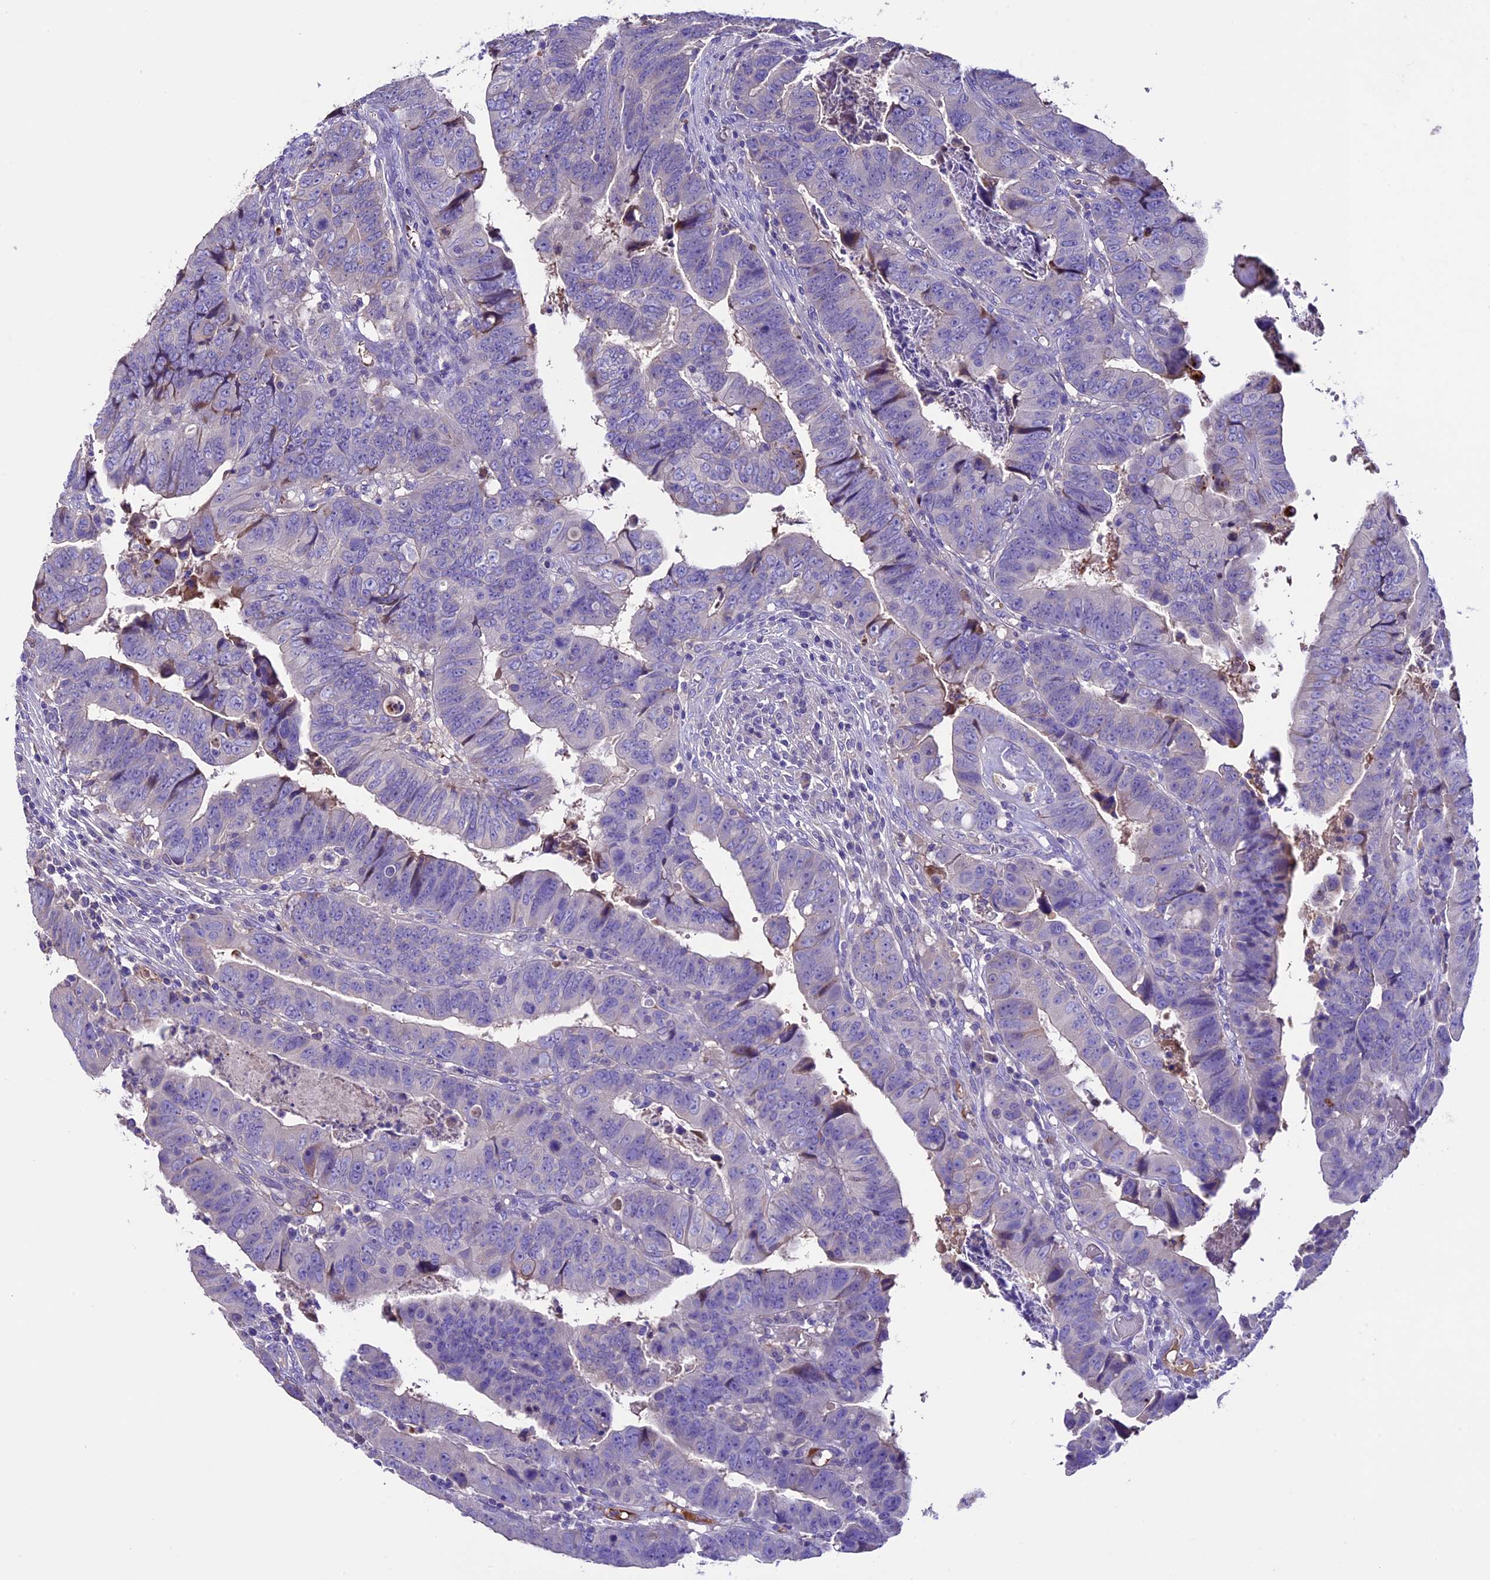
{"staining": {"intensity": "negative", "quantity": "none", "location": "none"}, "tissue": "colorectal cancer", "cell_type": "Tumor cells", "image_type": "cancer", "snomed": [{"axis": "morphology", "description": "Normal tissue, NOS"}, {"axis": "morphology", "description": "Adenocarcinoma, NOS"}, {"axis": "topography", "description": "Rectum"}], "caption": "IHC photomicrograph of neoplastic tissue: colorectal adenocarcinoma stained with DAB reveals no significant protein expression in tumor cells. (Immunohistochemistry (ihc), brightfield microscopy, high magnification).", "gene": "TCP11L2", "patient": {"sex": "female", "age": 65}}